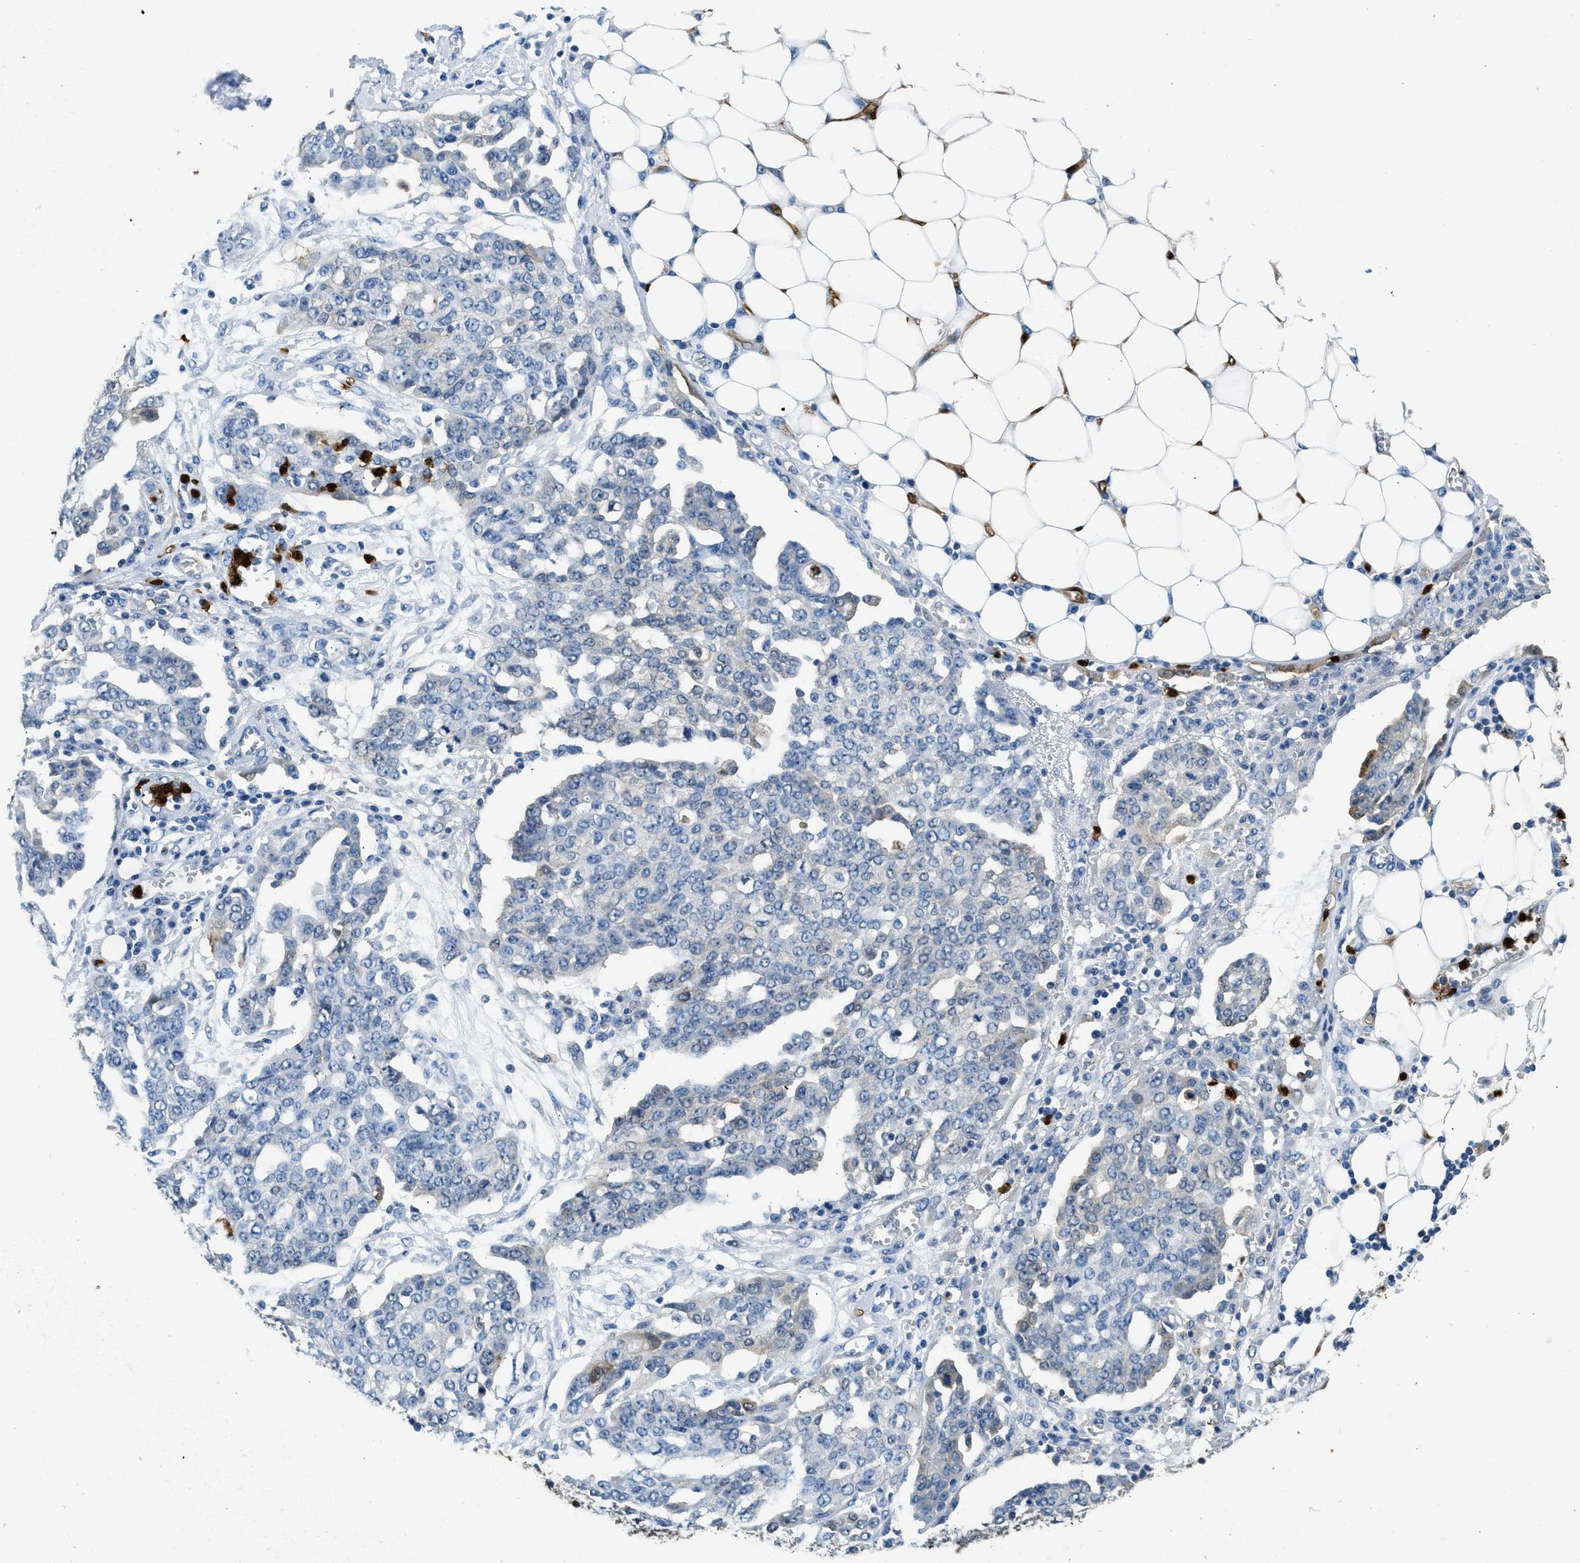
{"staining": {"intensity": "weak", "quantity": "<25%", "location": "cytoplasmic/membranous"}, "tissue": "ovarian cancer", "cell_type": "Tumor cells", "image_type": "cancer", "snomed": [{"axis": "morphology", "description": "Cystadenocarcinoma, serous, NOS"}, {"axis": "topography", "description": "Soft tissue"}, {"axis": "topography", "description": "Ovary"}], "caption": "There is no significant staining in tumor cells of ovarian cancer. (Brightfield microscopy of DAB (3,3'-diaminobenzidine) immunohistochemistry at high magnification).", "gene": "ANXA3", "patient": {"sex": "female", "age": 57}}